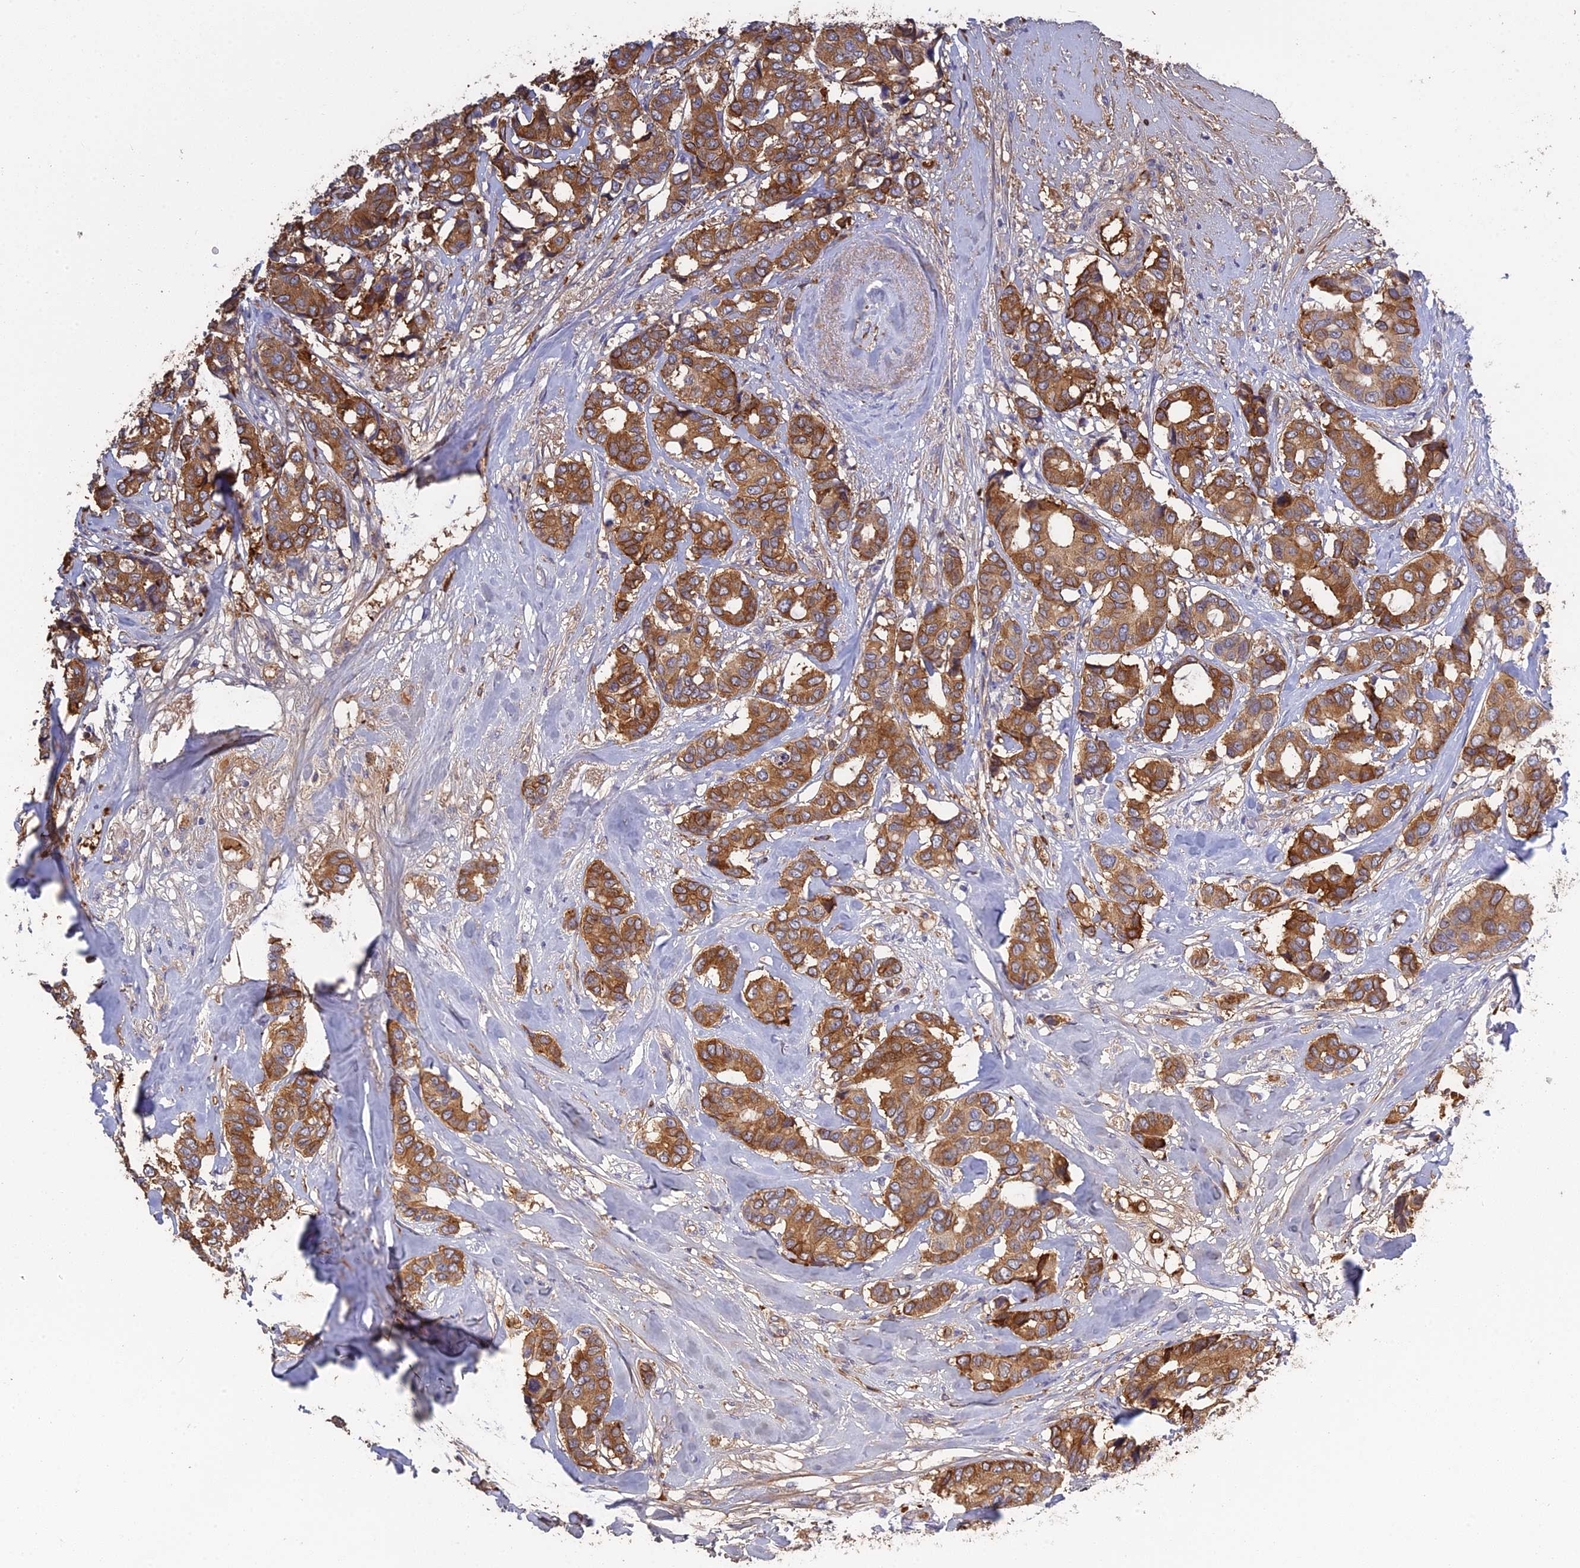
{"staining": {"intensity": "moderate", "quantity": ">75%", "location": "cytoplasmic/membranous"}, "tissue": "breast cancer", "cell_type": "Tumor cells", "image_type": "cancer", "snomed": [{"axis": "morphology", "description": "Duct carcinoma"}, {"axis": "topography", "description": "Breast"}], "caption": "Breast cancer (intraductal carcinoma) tissue reveals moderate cytoplasmic/membranous expression in approximately >75% of tumor cells, visualized by immunohistochemistry. (Stains: DAB (3,3'-diaminobenzidine) in brown, nuclei in blue, Microscopy: brightfield microscopy at high magnification).", "gene": "PZP", "patient": {"sex": "female", "age": 87}}